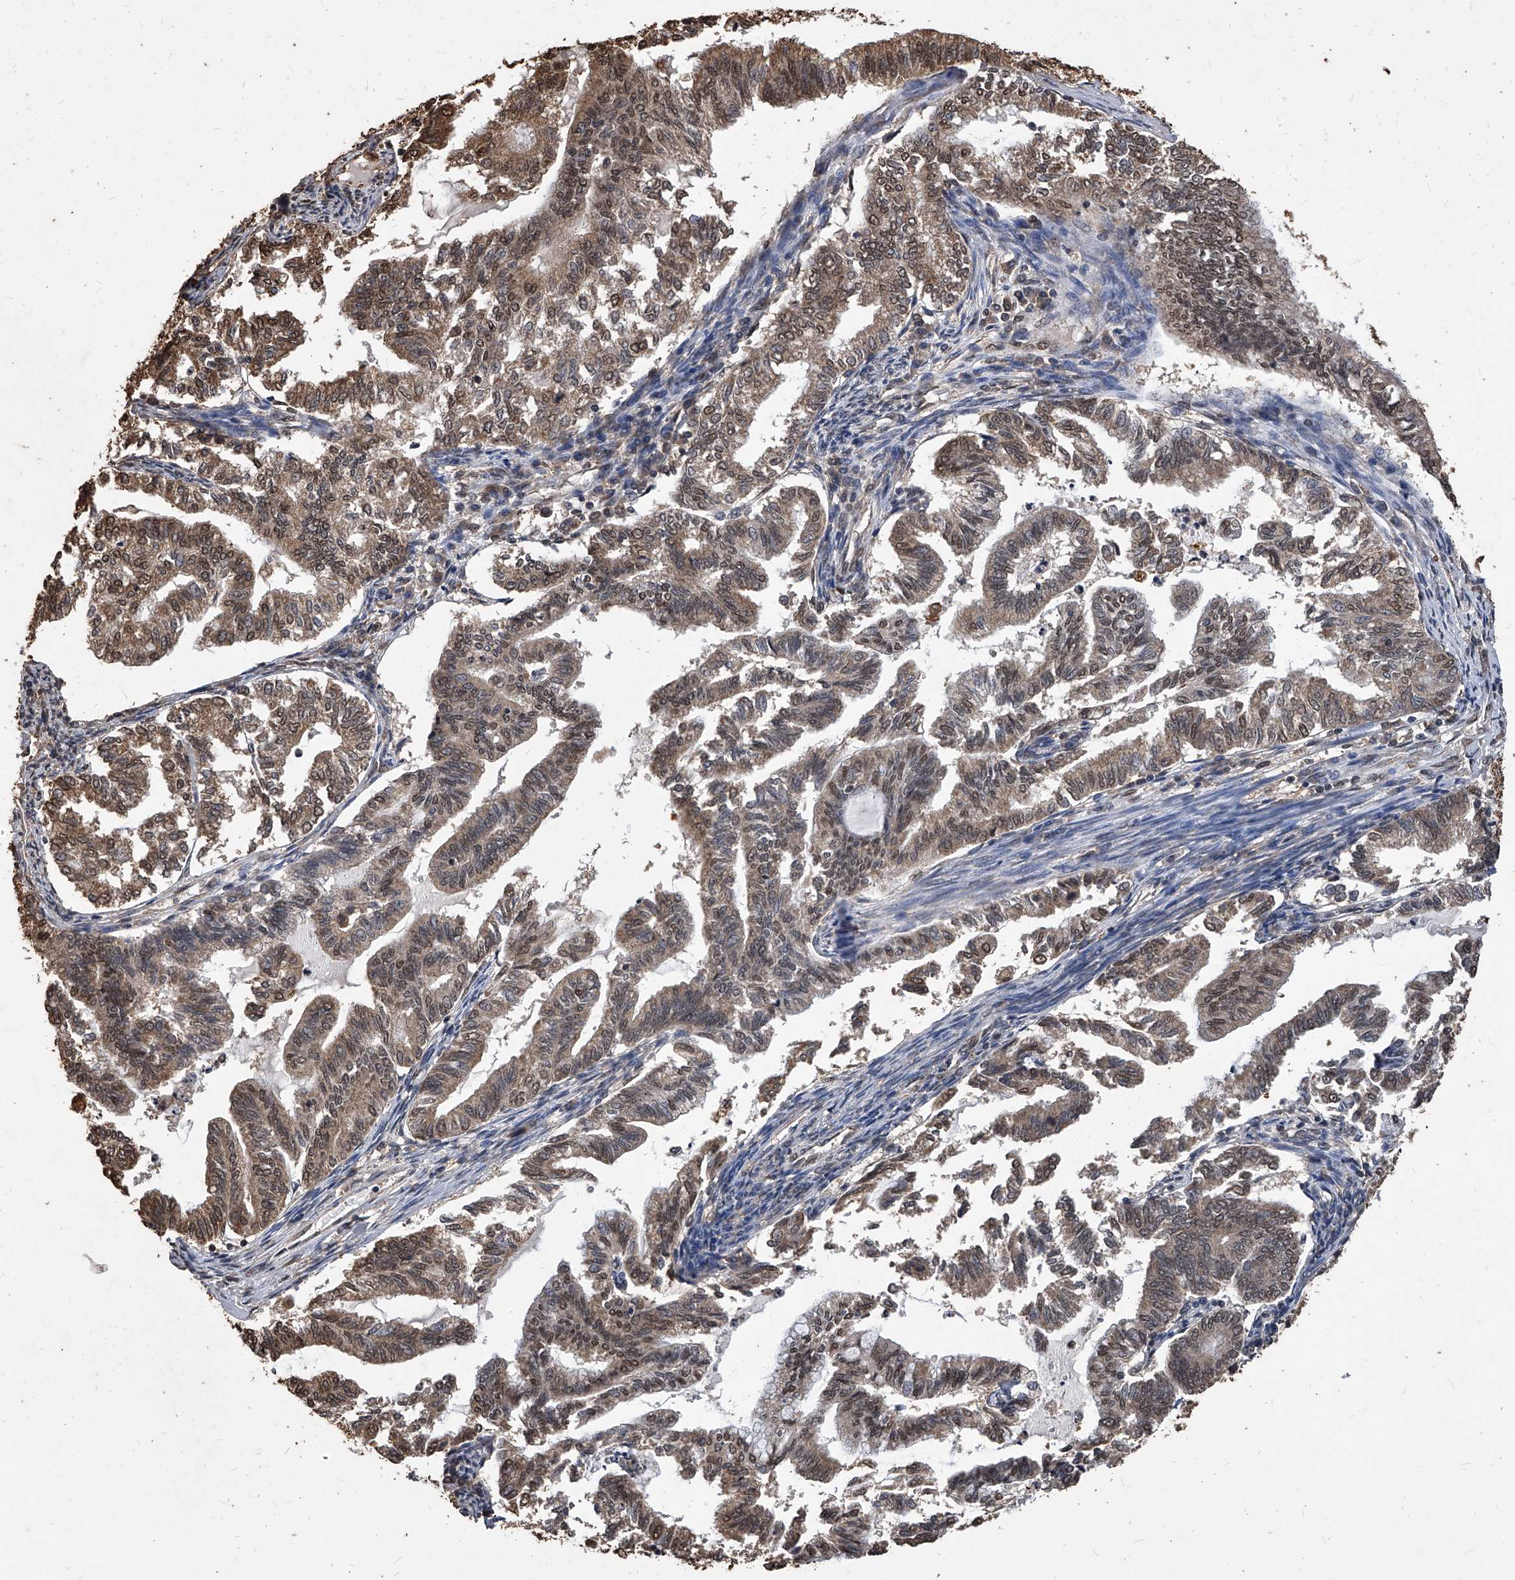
{"staining": {"intensity": "moderate", "quantity": ">75%", "location": "cytoplasmic/membranous,nuclear"}, "tissue": "endometrial cancer", "cell_type": "Tumor cells", "image_type": "cancer", "snomed": [{"axis": "morphology", "description": "Adenocarcinoma, NOS"}, {"axis": "topography", "description": "Endometrium"}], "caption": "This is a photomicrograph of immunohistochemistry staining of endometrial cancer, which shows moderate staining in the cytoplasmic/membranous and nuclear of tumor cells.", "gene": "FBXL4", "patient": {"sex": "female", "age": 79}}